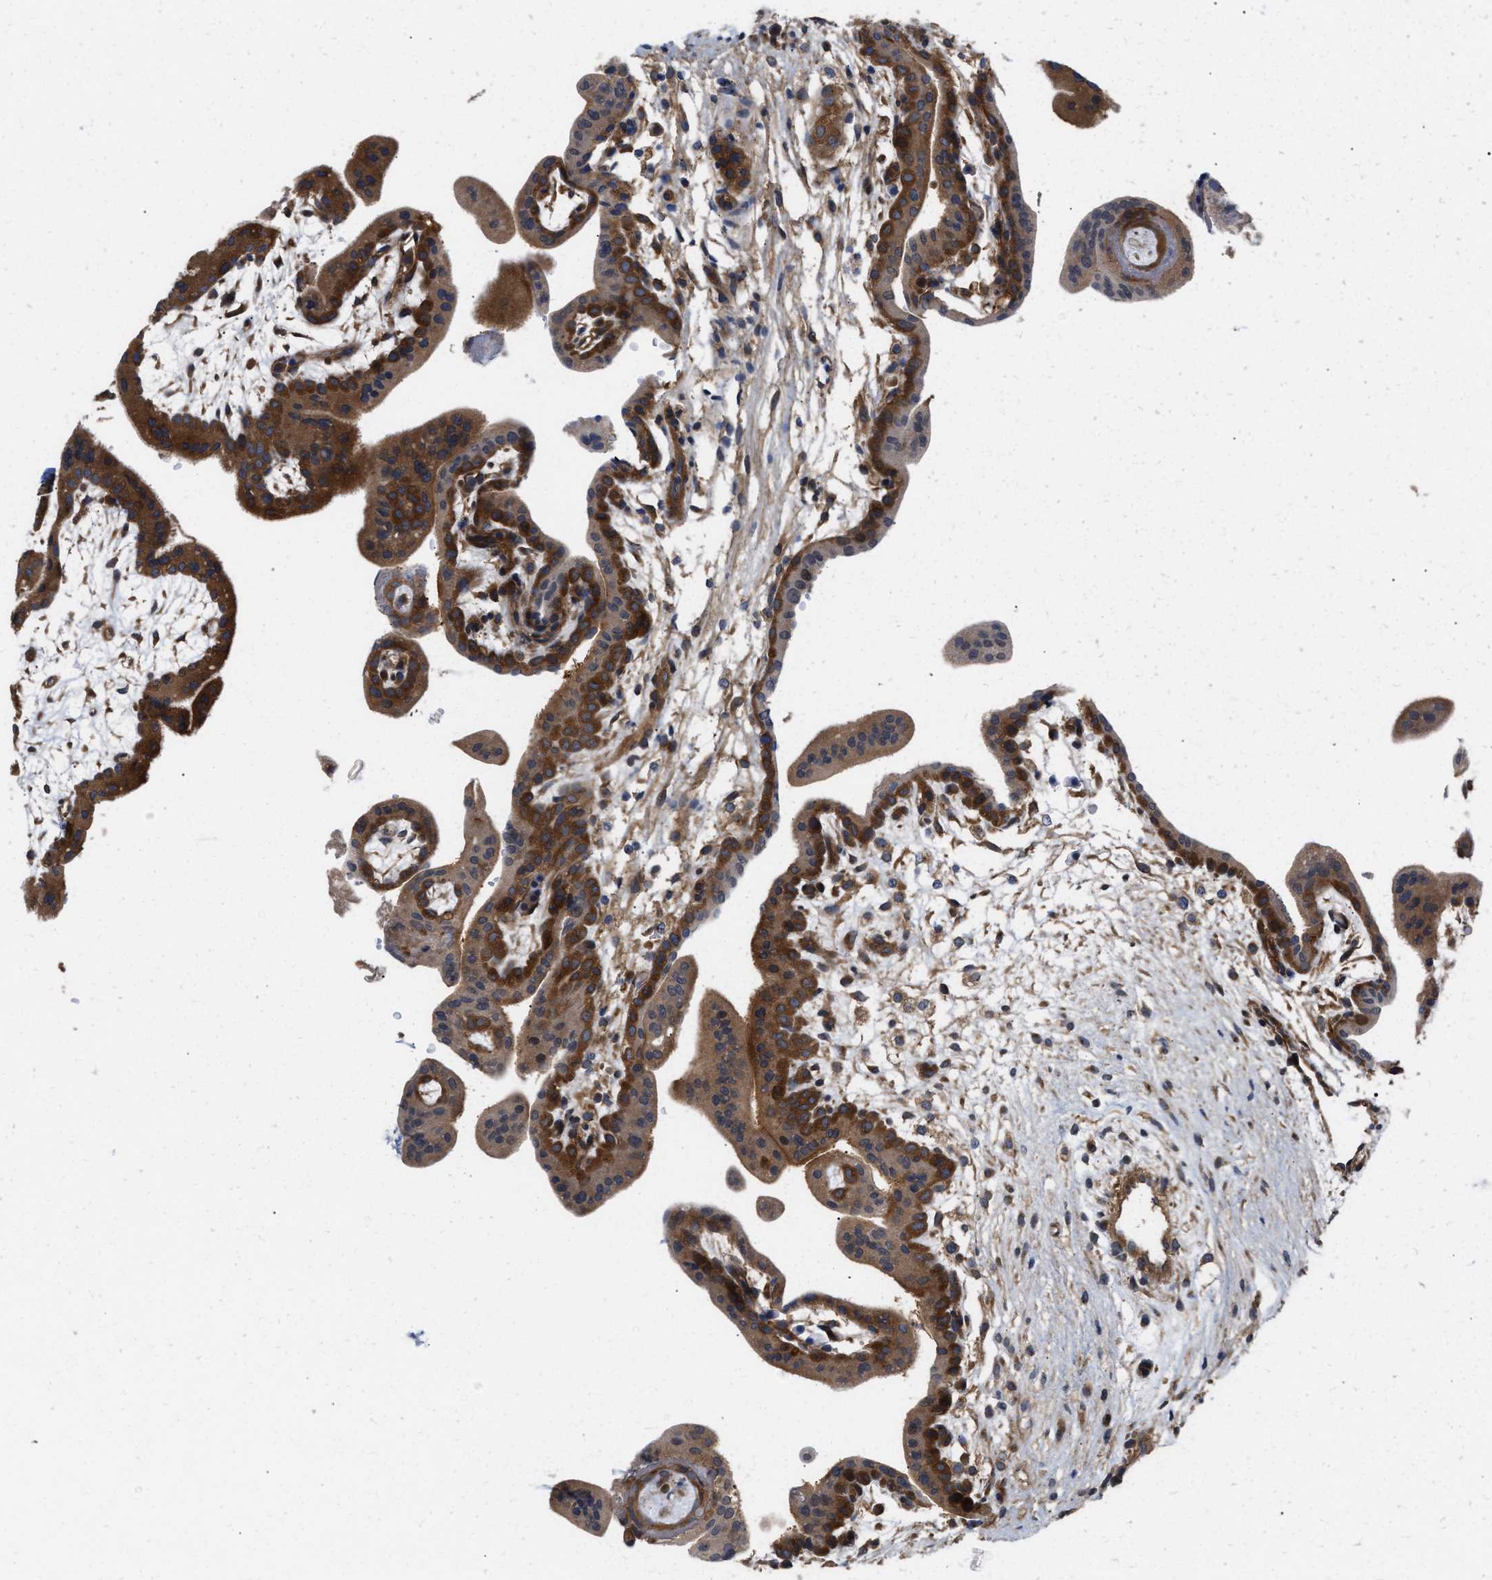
{"staining": {"intensity": "strong", "quantity": ">75%", "location": "cytoplasmic/membranous"}, "tissue": "placenta", "cell_type": "Trophoblastic cells", "image_type": "normal", "snomed": [{"axis": "morphology", "description": "Normal tissue, NOS"}, {"axis": "topography", "description": "Placenta"}], "caption": "This micrograph exhibits immunohistochemistry (IHC) staining of unremarkable human placenta, with high strong cytoplasmic/membranous positivity in approximately >75% of trophoblastic cells.", "gene": "LAPTM4B", "patient": {"sex": "female", "age": 35}}